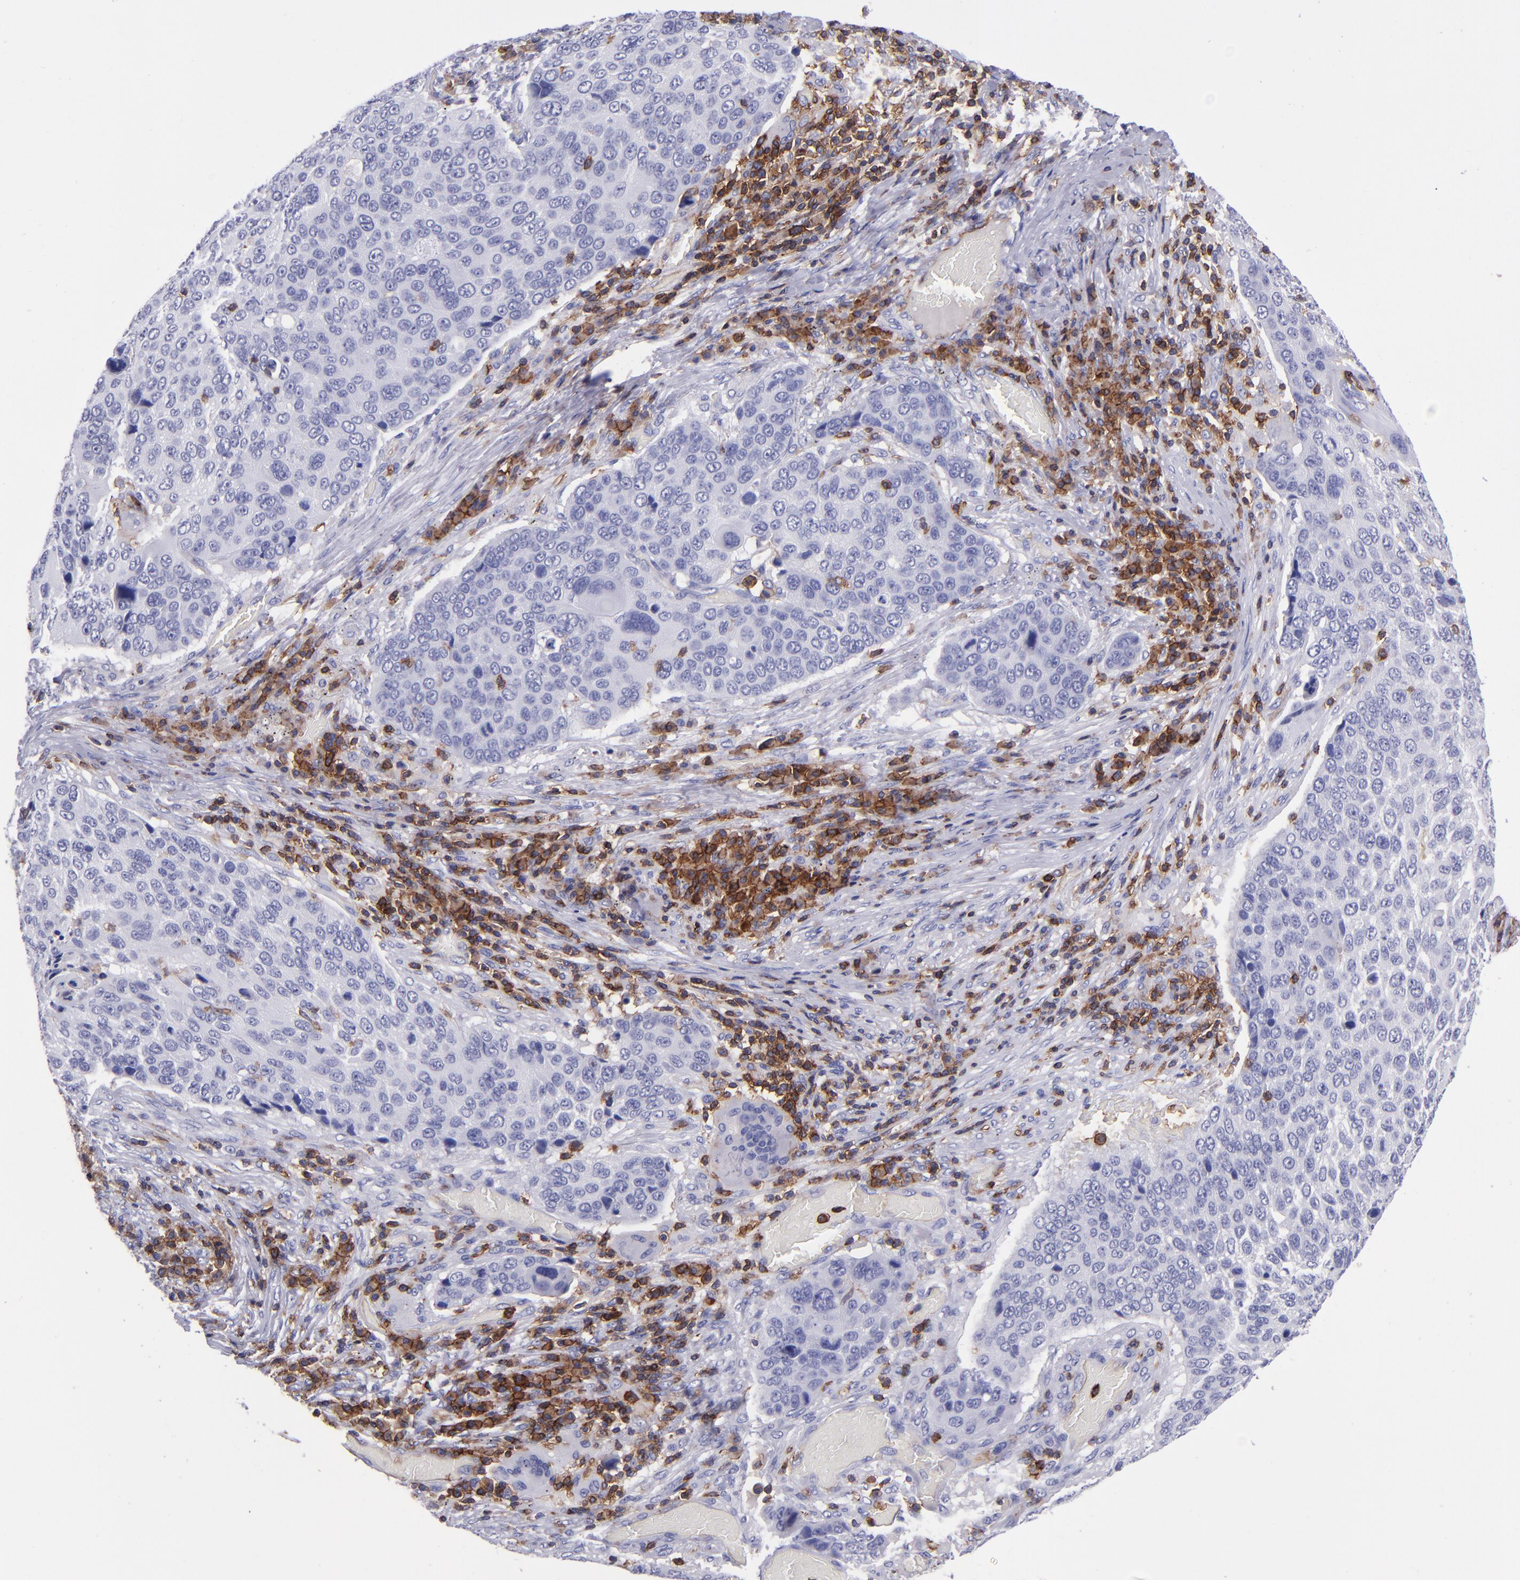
{"staining": {"intensity": "negative", "quantity": "none", "location": "none"}, "tissue": "lung cancer", "cell_type": "Tumor cells", "image_type": "cancer", "snomed": [{"axis": "morphology", "description": "Squamous cell carcinoma, NOS"}, {"axis": "topography", "description": "Lung"}], "caption": "This is an immunohistochemistry (IHC) micrograph of human lung cancer. There is no expression in tumor cells.", "gene": "ICAM3", "patient": {"sex": "male", "age": 68}}